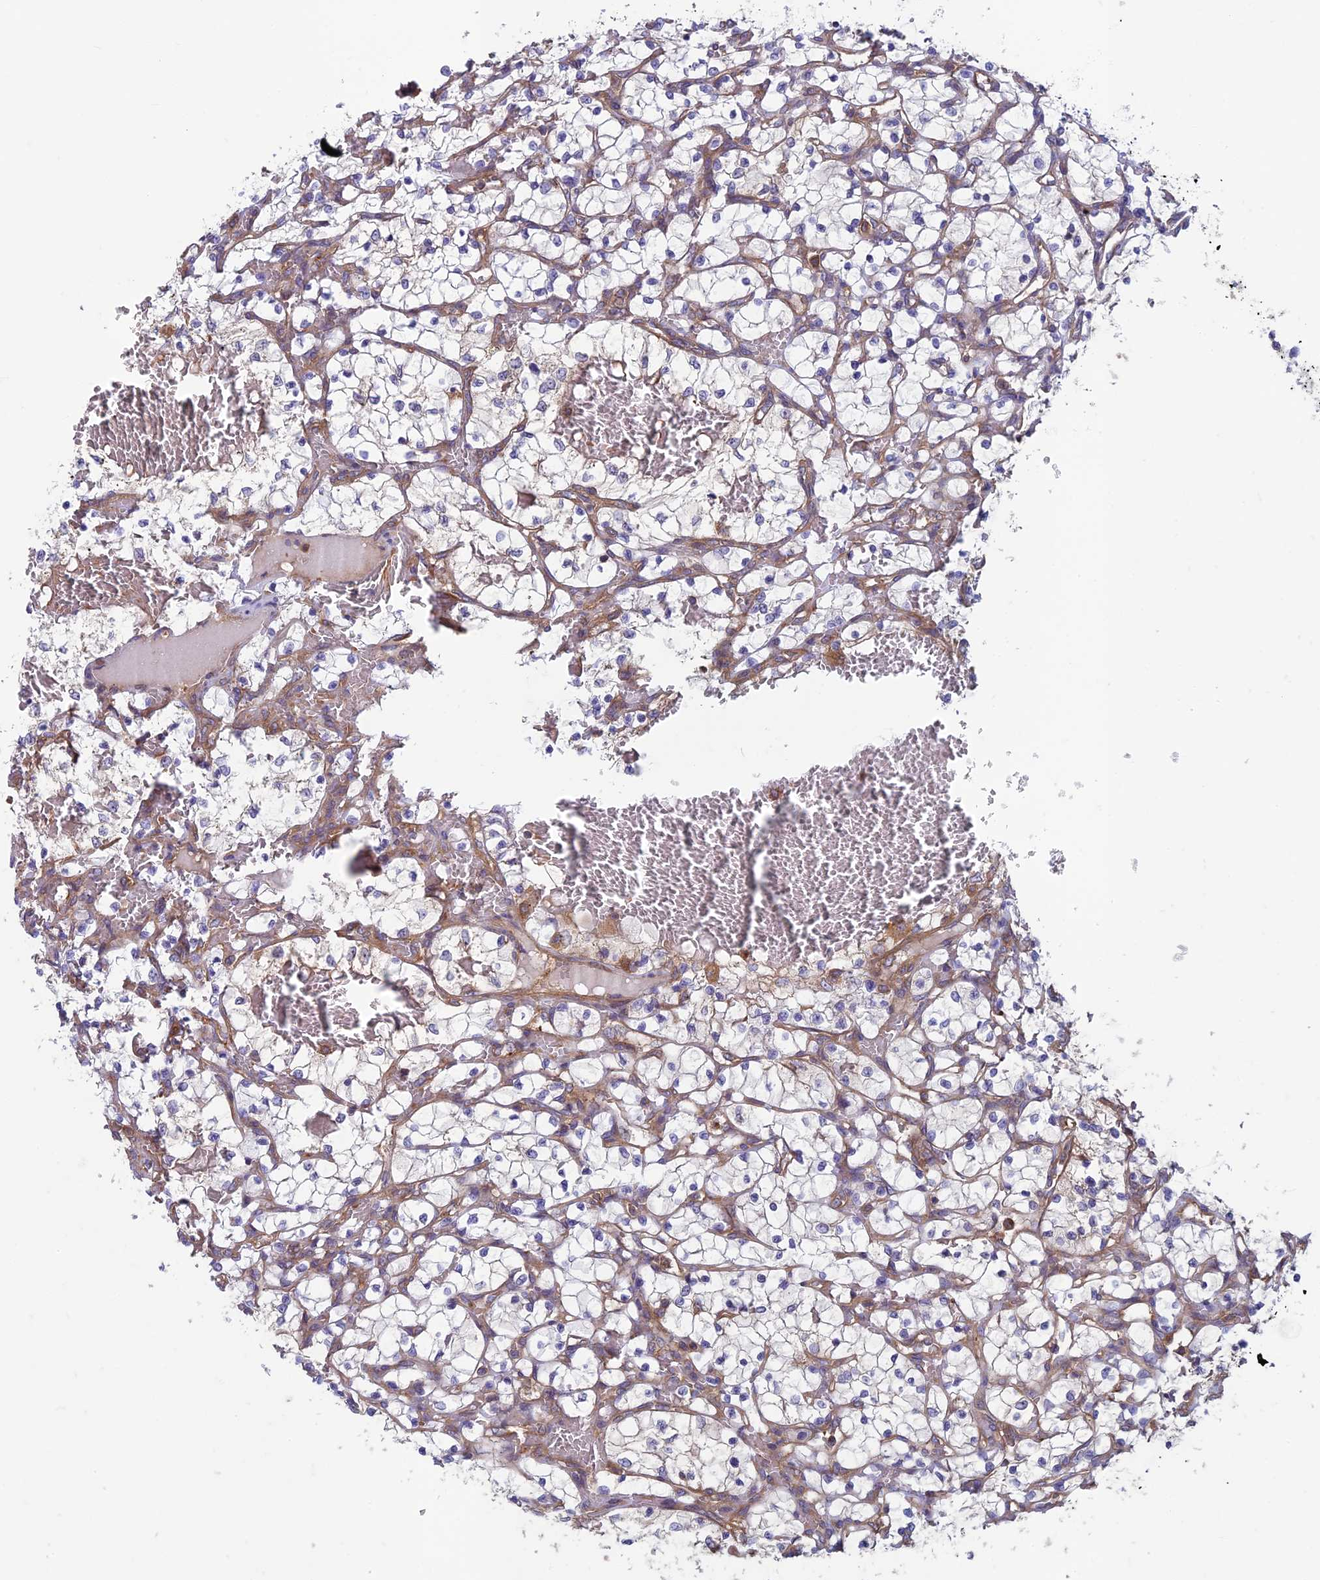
{"staining": {"intensity": "negative", "quantity": "none", "location": "none"}, "tissue": "renal cancer", "cell_type": "Tumor cells", "image_type": "cancer", "snomed": [{"axis": "morphology", "description": "Adenocarcinoma, NOS"}, {"axis": "topography", "description": "Kidney"}], "caption": "Histopathology image shows no protein staining in tumor cells of adenocarcinoma (renal) tissue.", "gene": "DNM1L", "patient": {"sex": "female", "age": 69}}